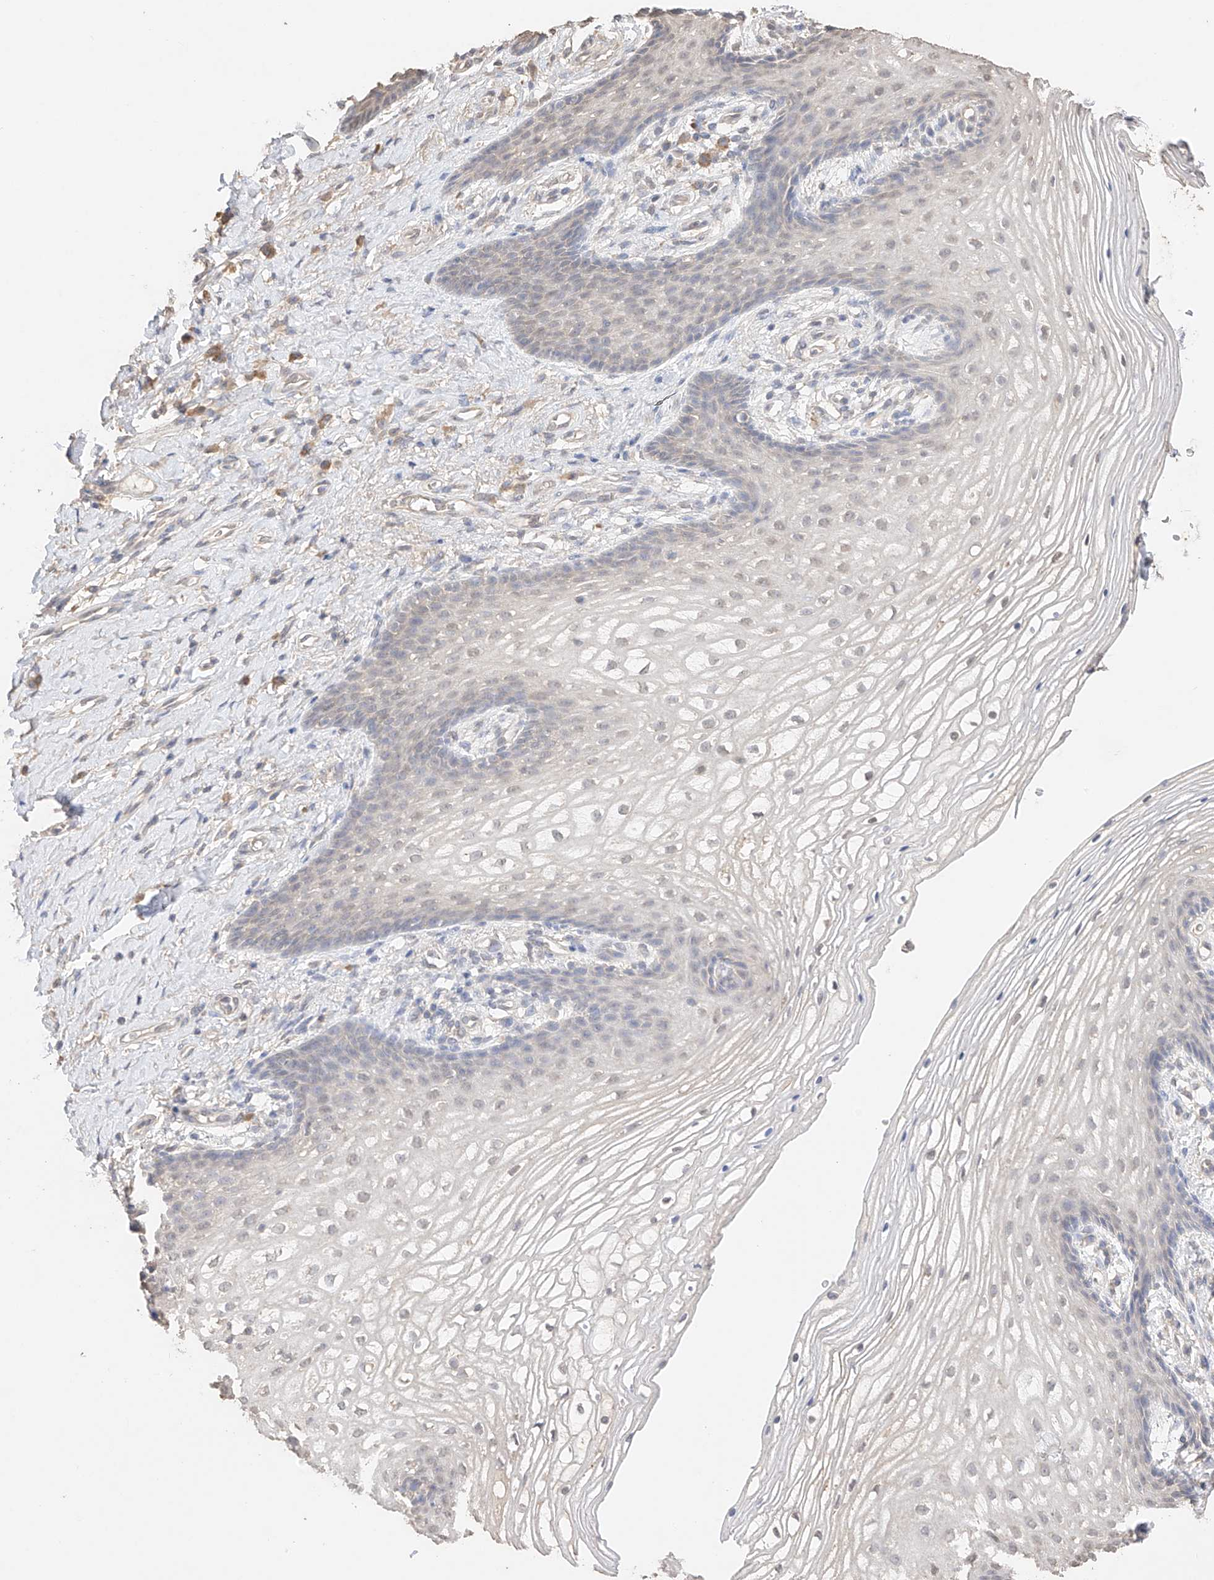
{"staining": {"intensity": "weak", "quantity": "<25%", "location": "nuclear"}, "tissue": "vagina", "cell_type": "Squamous epithelial cells", "image_type": "normal", "snomed": [{"axis": "morphology", "description": "Normal tissue, NOS"}, {"axis": "topography", "description": "Vagina"}], "caption": "The photomicrograph shows no significant expression in squamous epithelial cells of vagina.", "gene": "IL22RA2", "patient": {"sex": "female", "age": 60}}